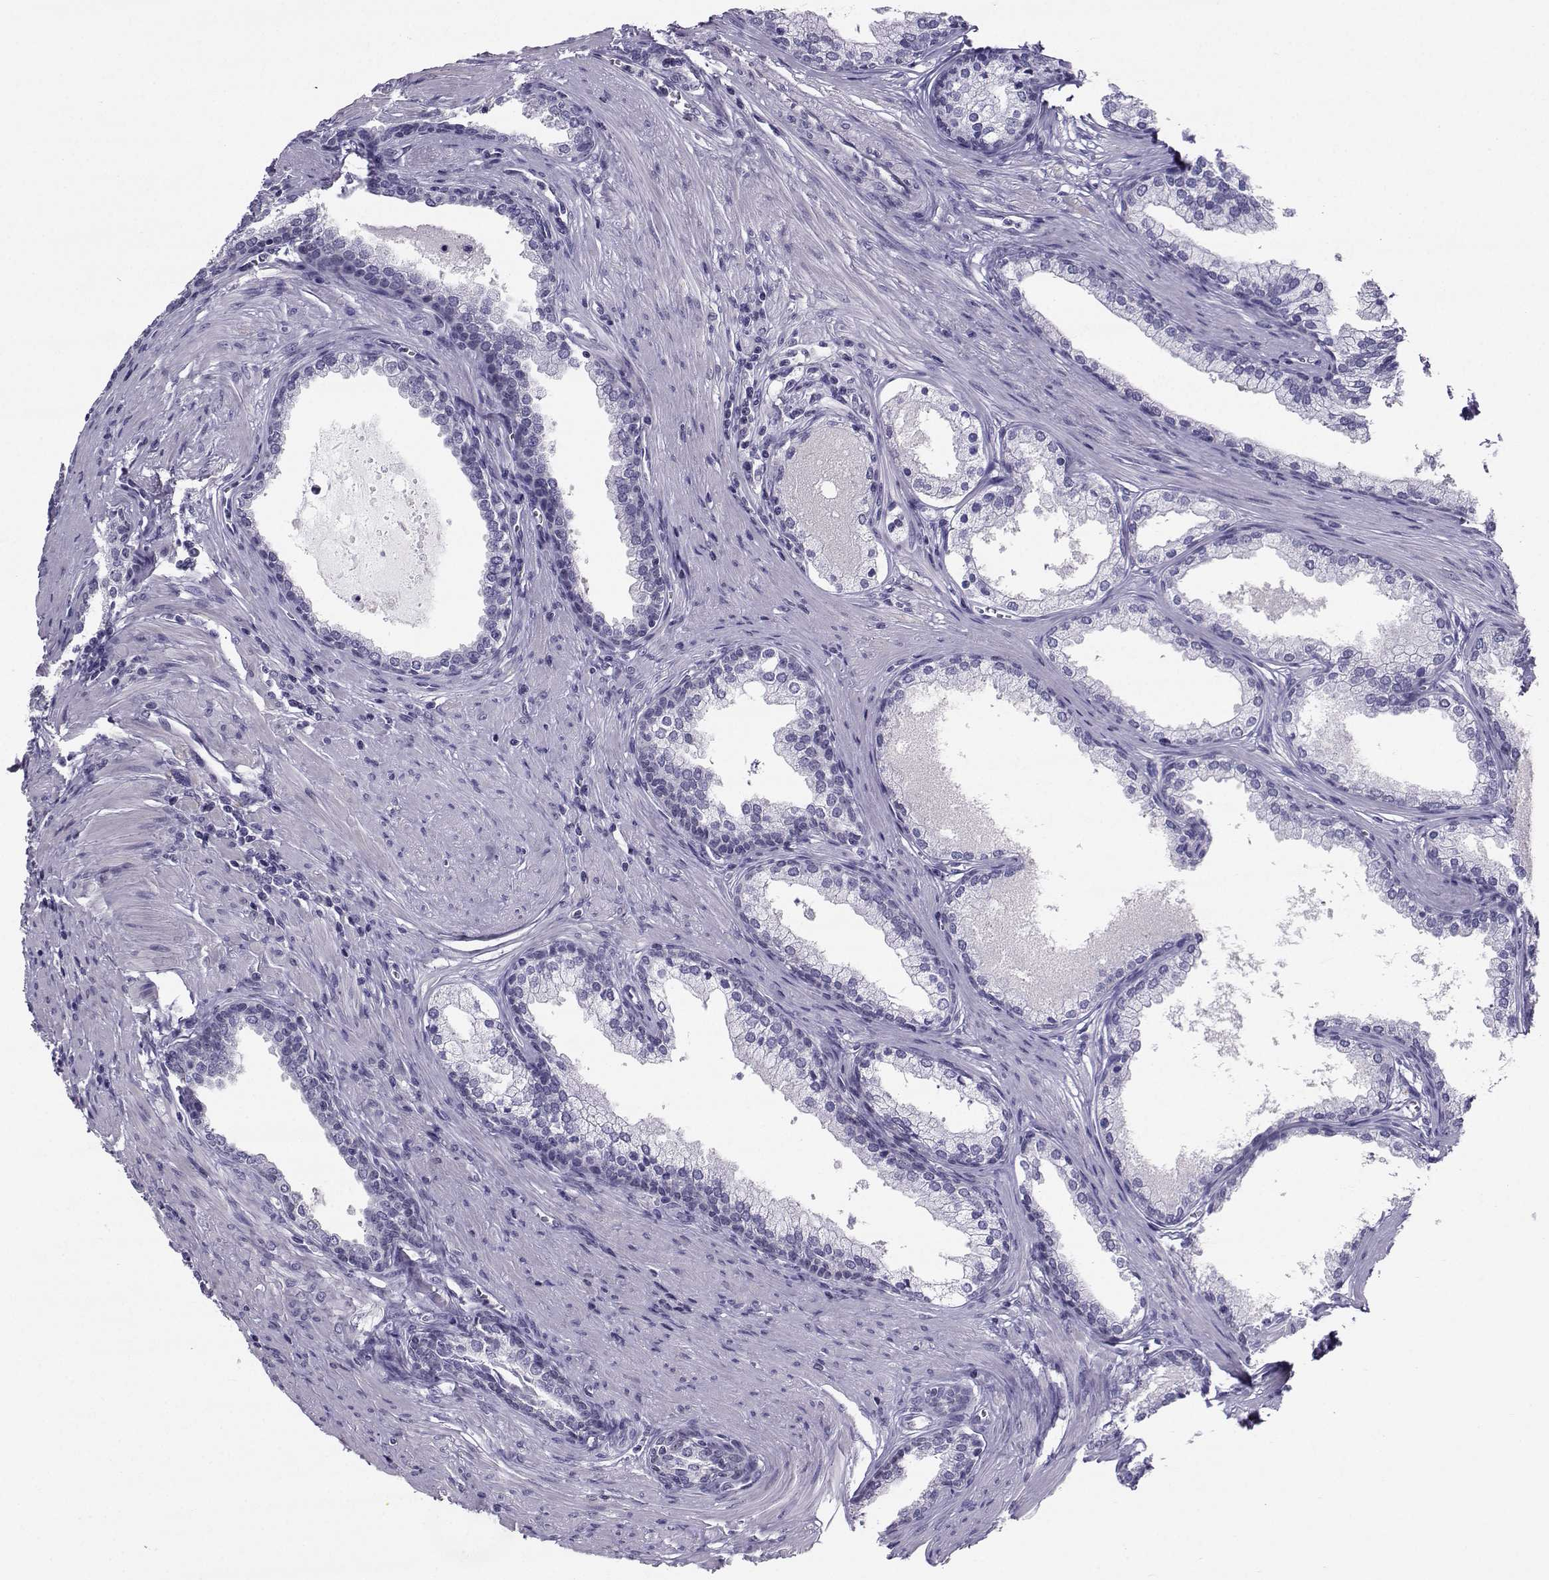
{"staining": {"intensity": "negative", "quantity": "none", "location": "none"}, "tissue": "prostate cancer", "cell_type": "Tumor cells", "image_type": "cancer", "snomed": [{"axis": "morphology", "description": "Adenocarcinoma, NOS"}, {"axis": "topography", "description": "Prostate"}], "caption": "This is a histopathology image of immunohistochemistry (IHC) staining of prostate cancer, which shows no staining in tumor cells.", "gene": "PGK1", "patient": {"sex": "male", "age": 66}}